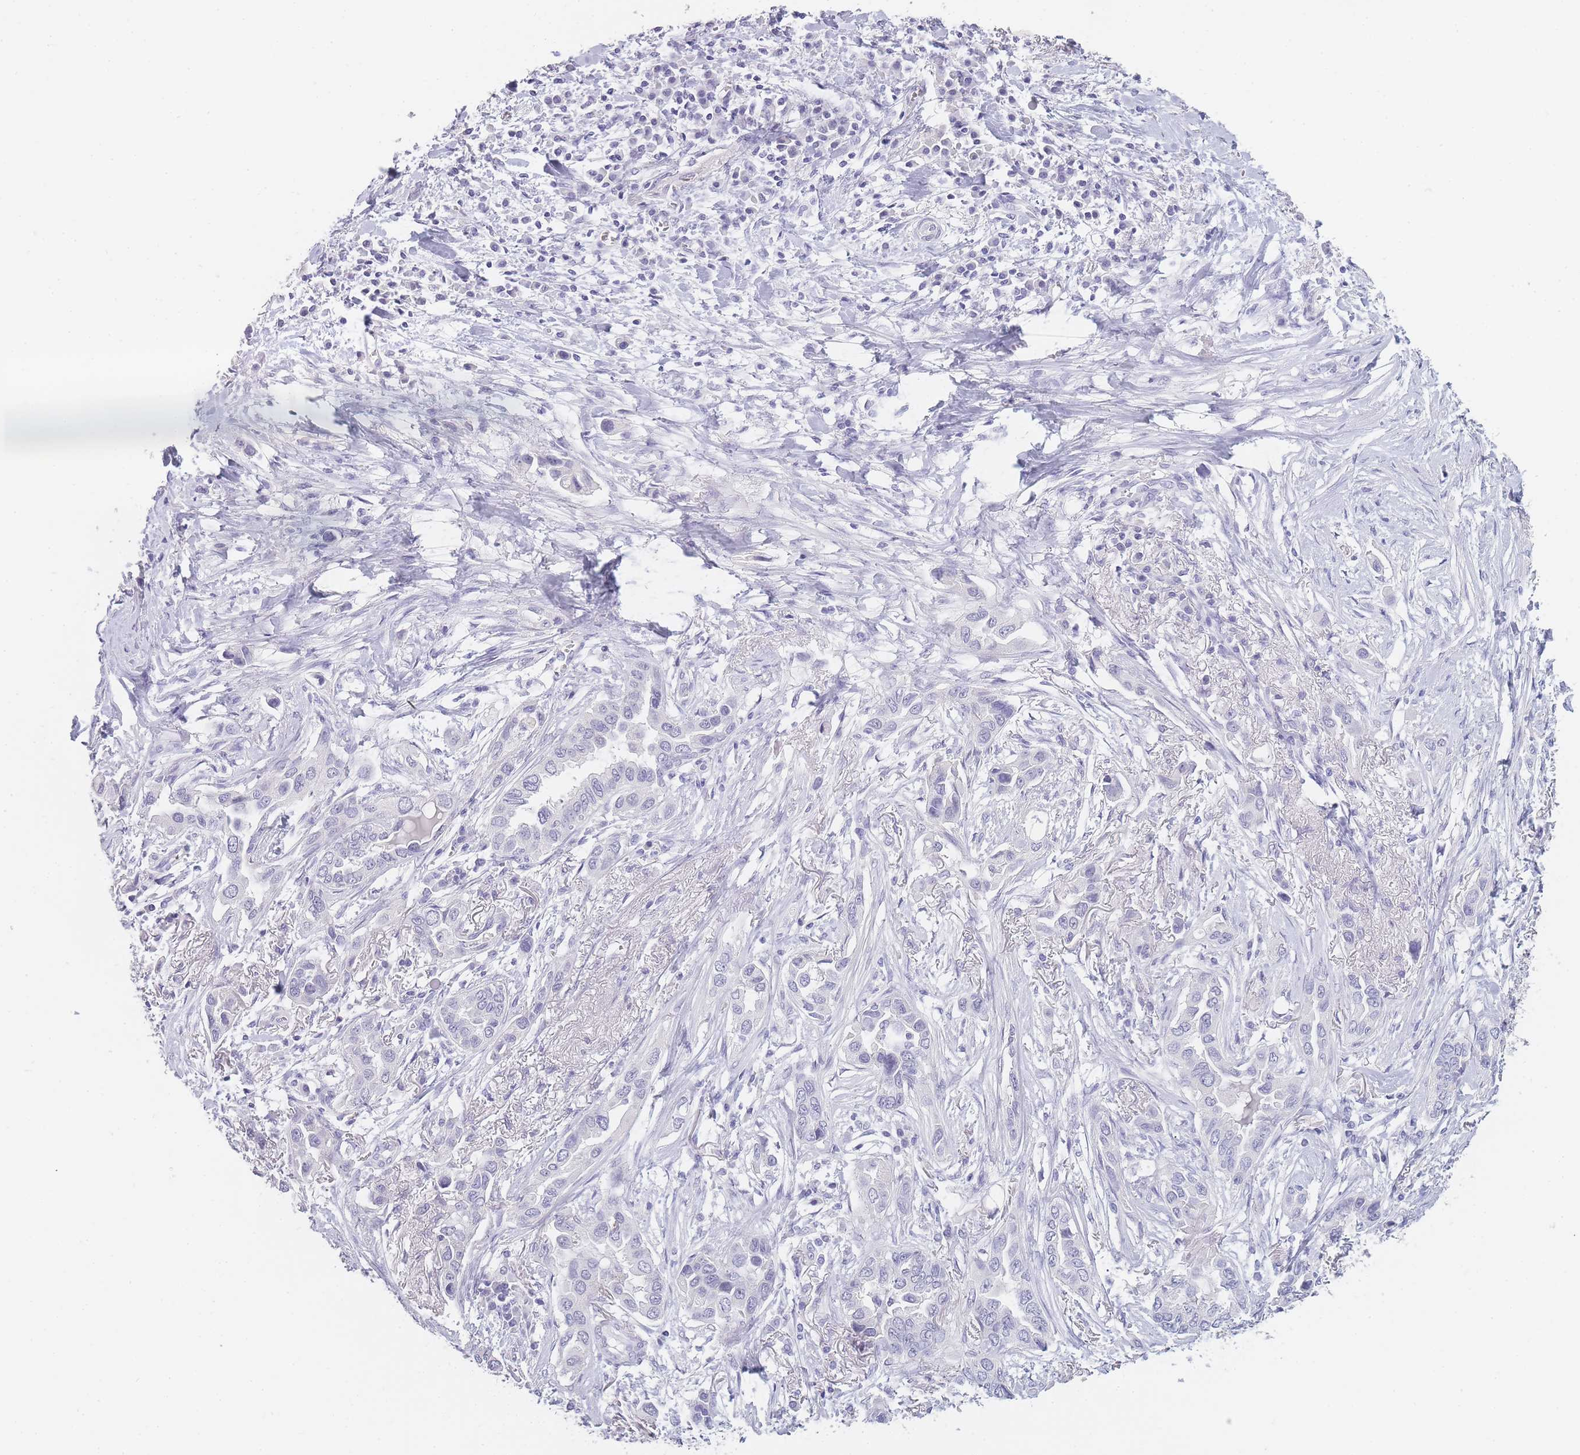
{"staining": {"intensity": "negative", "quantity": "none", "location": "none"}, "tissue": "lung cancer", "cell_type": "Tumor cells", "image_type": "cancer", "snomed": [{"axis": "morphology", "description": "Adenocarcinoma, NOS"}, {"axis": "topography", "description": "Lung"}], "caption": "IHC of adenocarcinoma (lung) displays no expression in tumor cells.", "gene": "INS", "patient": {"sex": "female", "age": 76}}